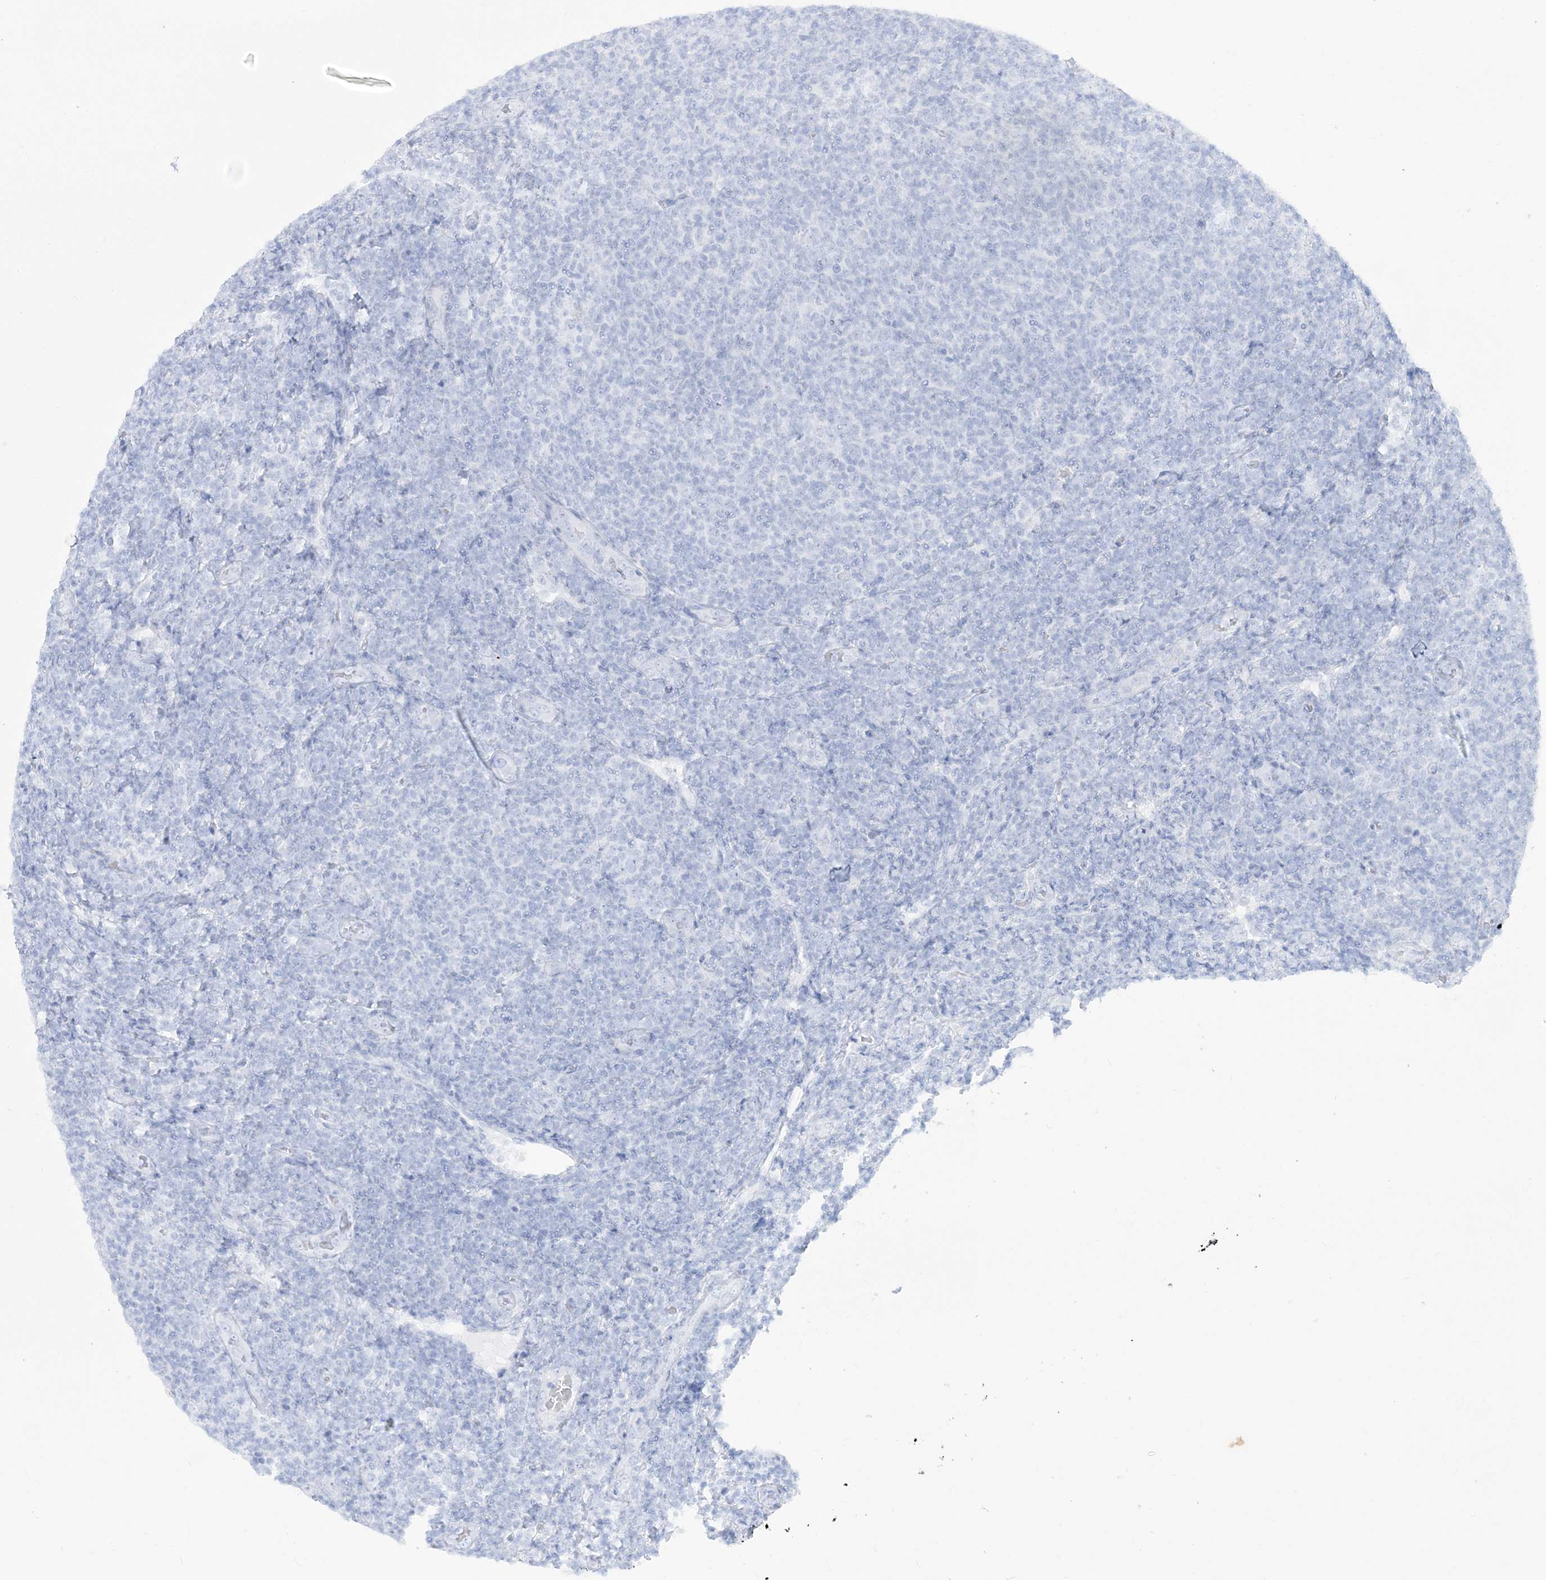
{"staining": {"intensity": "negative", "quantity": "none", "location": "none"}, "tissue": "lymphoma", "cell_type": "Tumor cells", "image_type": "cancer", "snomed": [{"axis": "morphology", "description": "Malignant lymphoma, non-Hodgkin's type, Low grade"}, {"axis": "topography", "description": "Lymph node"}], "caption": "Immunohistochemical staining of malignant lymphoma, non-Hodgkin's type (low-grade) exhibits no significant staining in tumor cells. Brightfield microscopy of IHC stained with DAB (3,3'-diaminobenzidine) (brown) and hematoxylin (blue), captured at high magnification.", "gene": "ZNF821", "patient": {"sex": "male", "age": 66}}